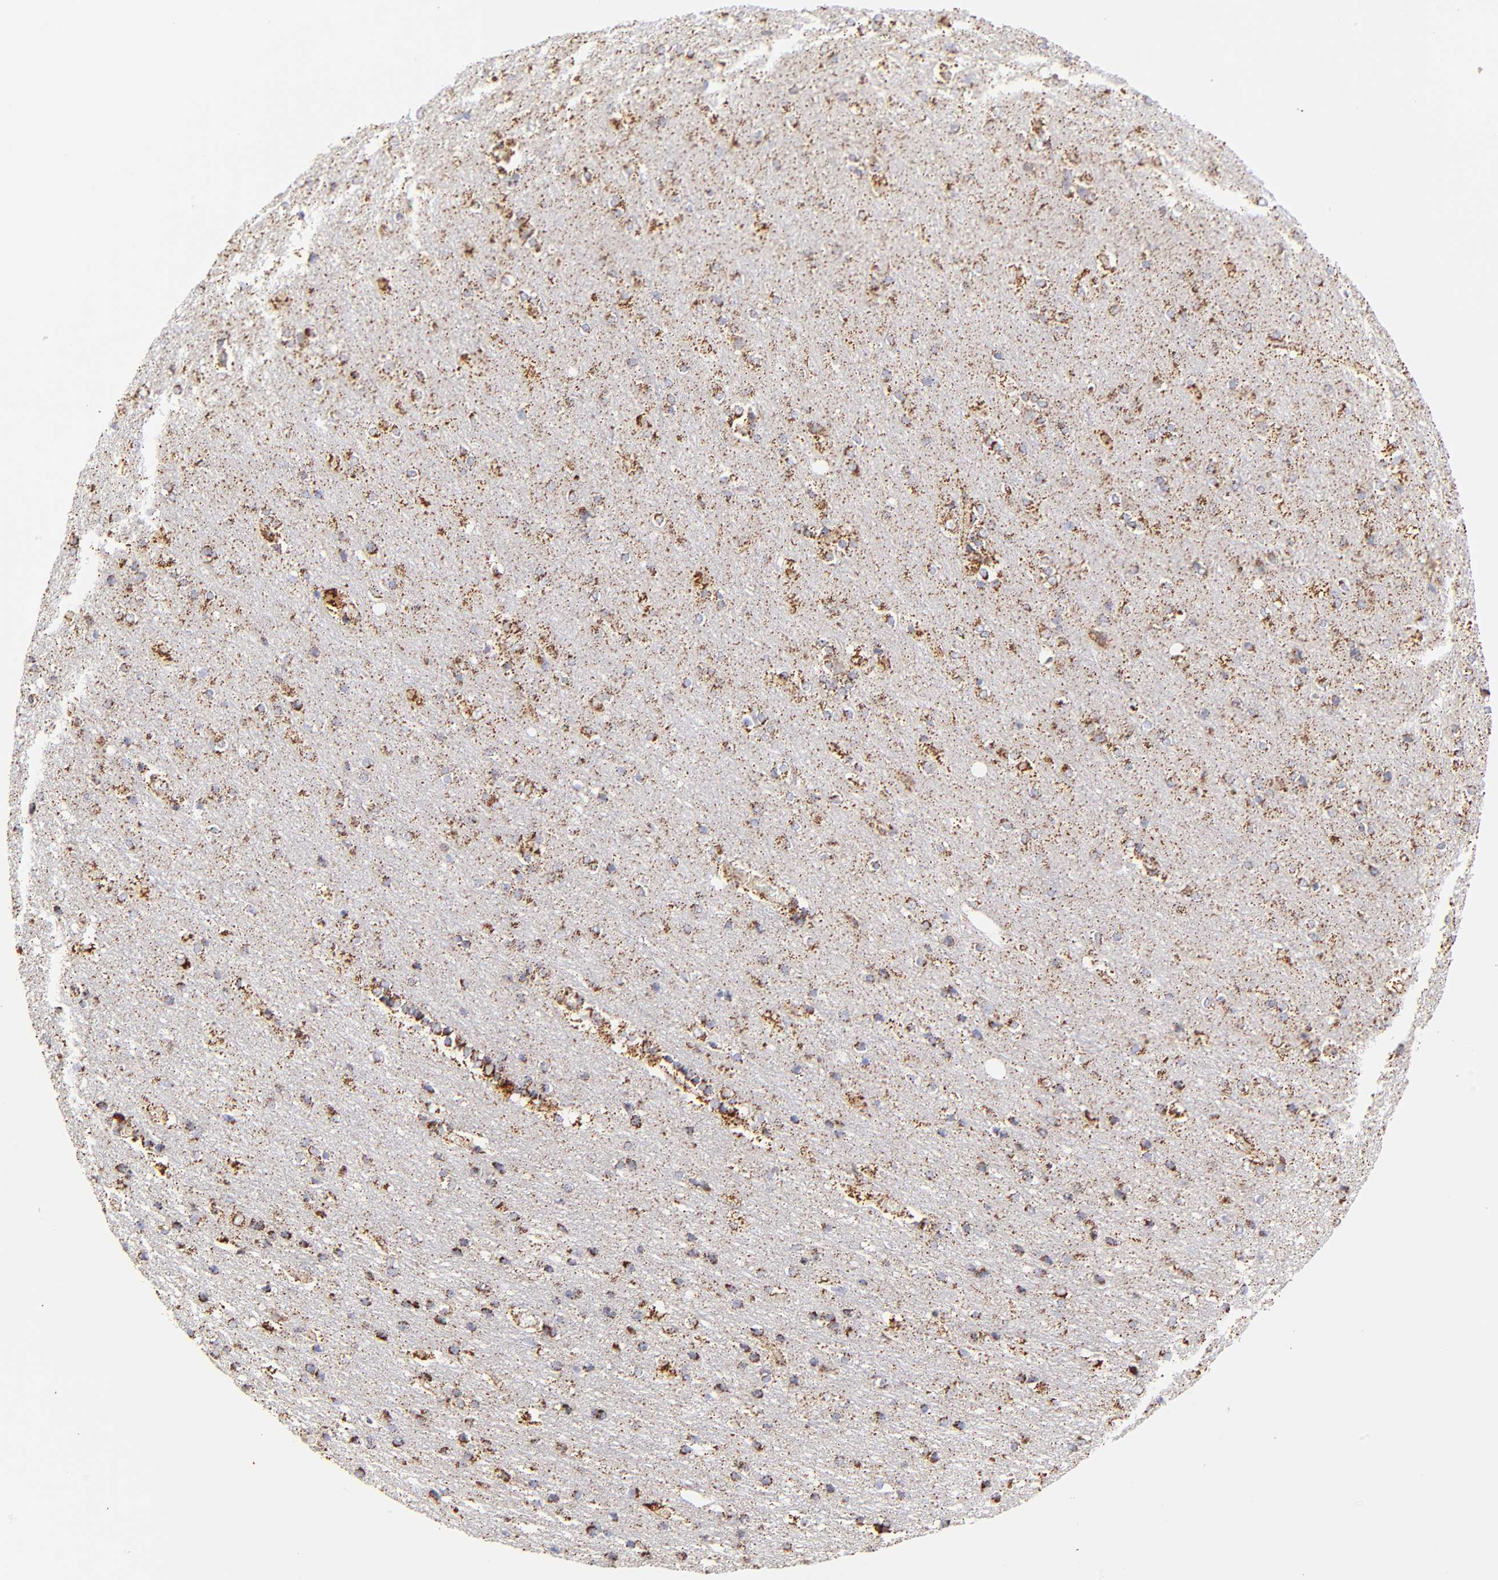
{"staining": {"intensity": "moderate", "quantity": "25%-75%", "location": "cytoplasmic/membranous"}, "tissue": "cerebral cortex", "cell_type": "Endothelial cells", "image_type": "normal", "snomed": [{"axis": "morphology", "description": "Normal tissue, NOS"}, {"axis": "topography", "description": "Cerebral cortex"}], "caption": "High-power microscopy captured an IHC image of benign cerebral cortex, revealing moderate cytoplasmic/membranous positivity in approximately 25%-75% of endothelial cells. (DAB (3,3'-diaminobenzidine) IHC, brown staining for protein, blue staining for nuclei).", "gene": "ECH1", "patient": {"sex": "female", "age": 54}}